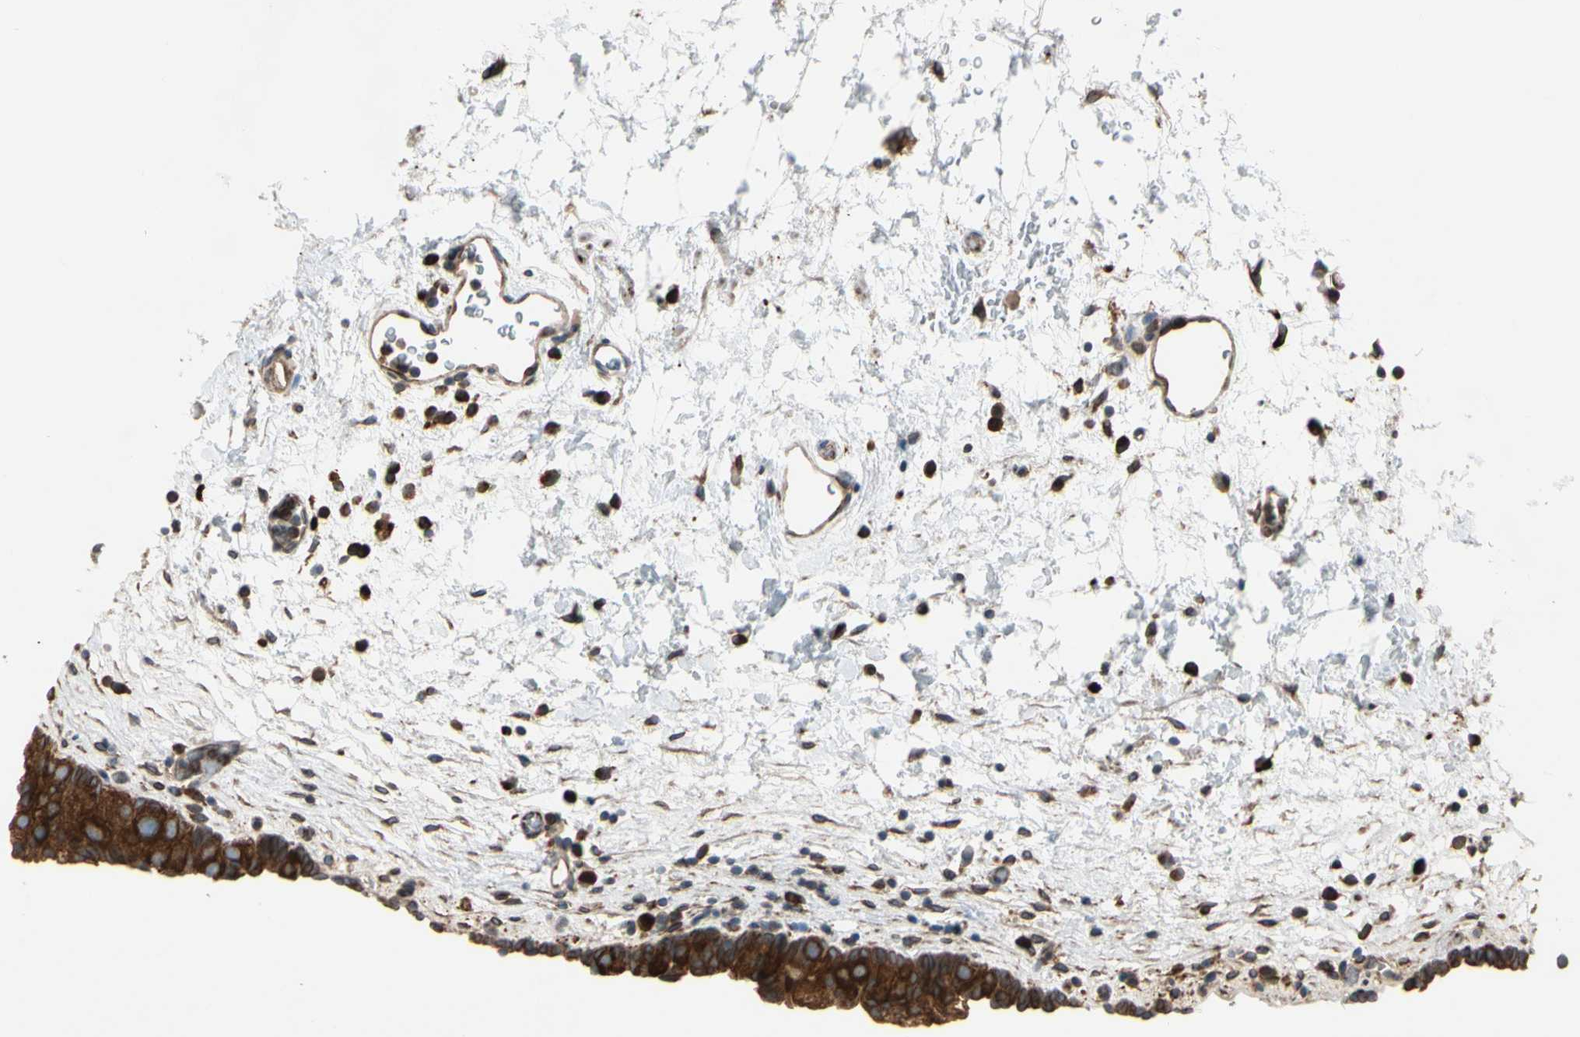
{"staining": {"intensity": "strong", "quantity": ">75%", "location": "cytoplasmic/membranous"}, "tissue": "urinary bladder", "cell_type": "Urothelial cells", "image_type": "normal", "snomed": [{"axis": "morphology", "description": "Normal tissue, NOS"}, {"axis": "topography", "description": "Urinary bladder"}], "caption": "DAB (3,3'-diaminobenzidine) immunohistochemical staining of benign human urinary bladder exhibits strong cytoplasmic/membranous protein staining in approximately >75% of urothelial cells.", "gene": "CLCC1", "patient": {"sex": "female", "age": 64}}